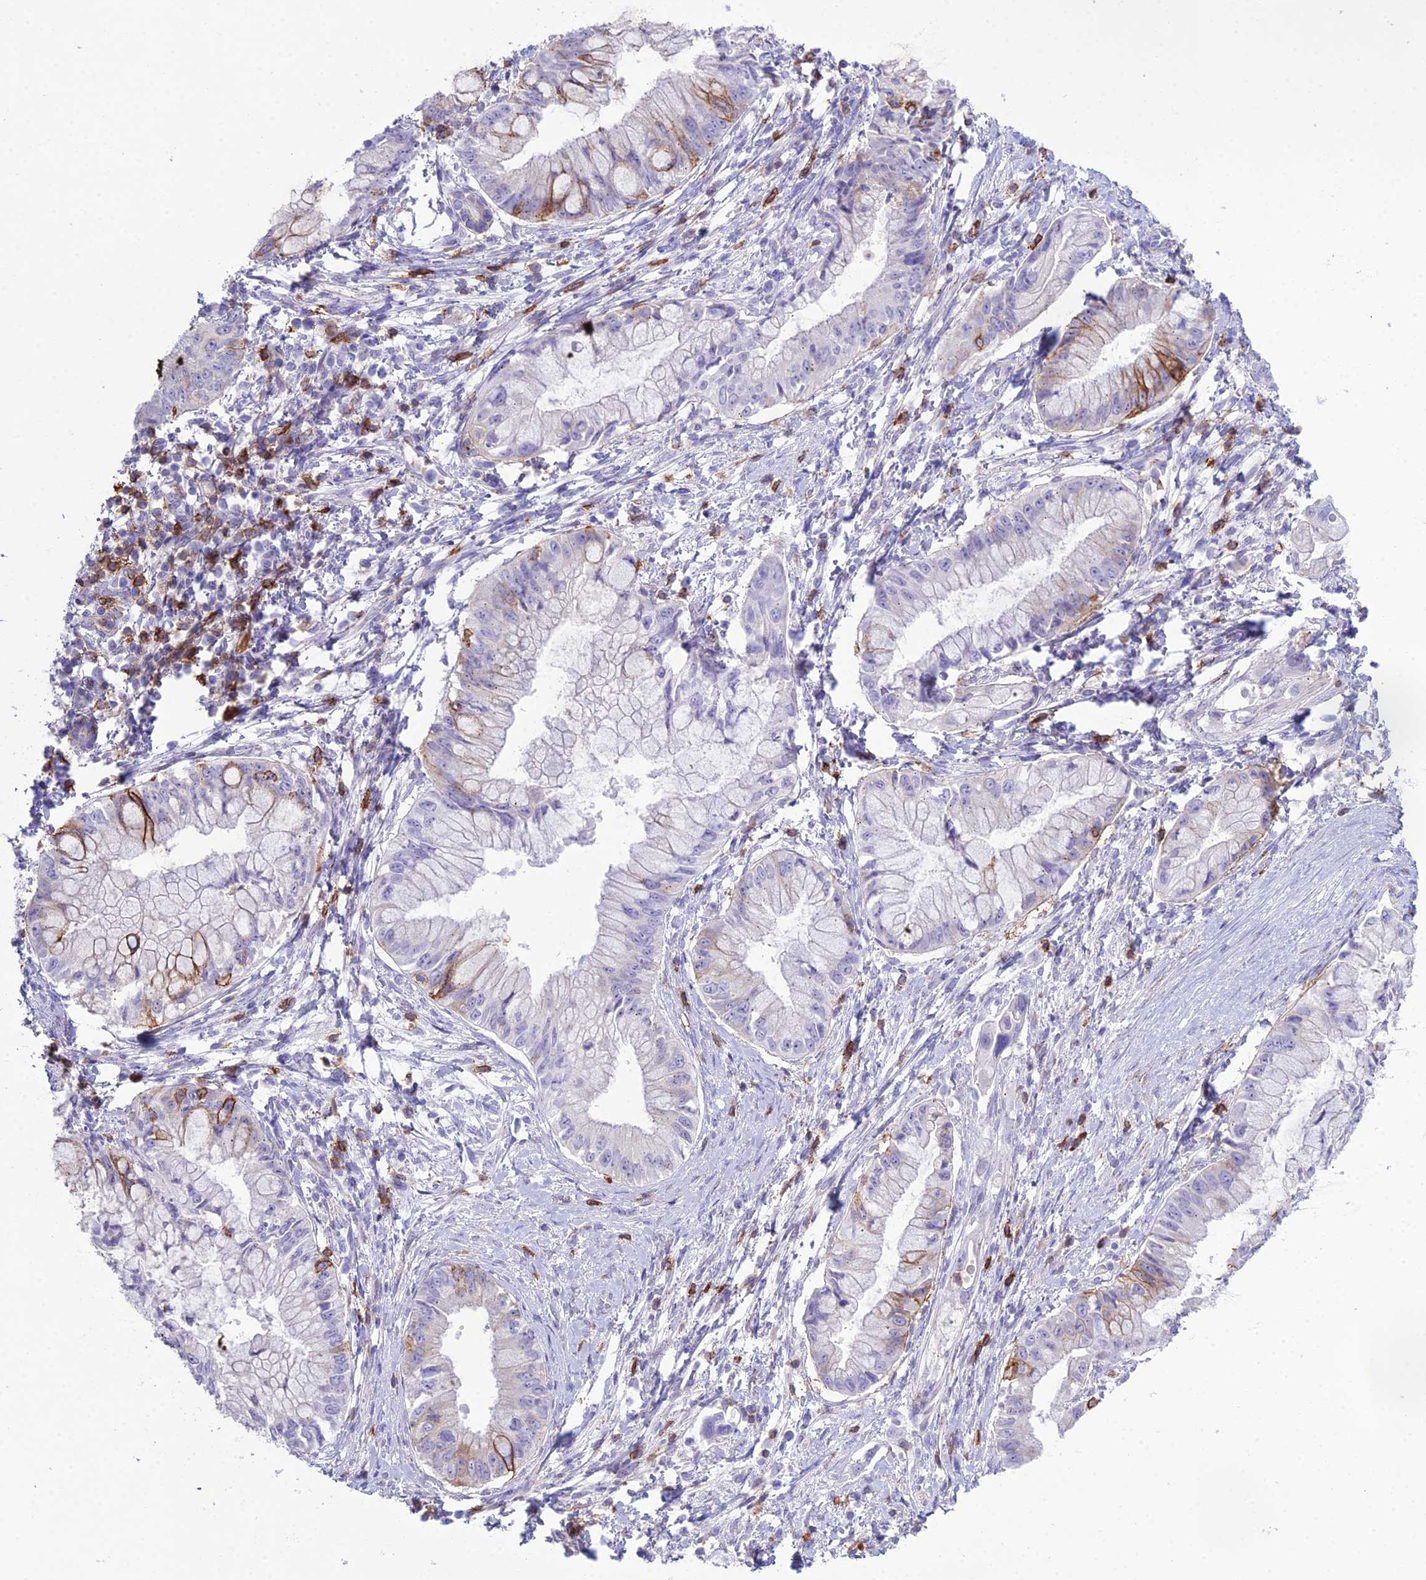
{"staining": {"intensity": "moderate", "quantity": "<25%", "location": "cytoplasmic/membranous"}, "tissue": "pancreatic cancer", "cell_type": "Tumor cells", "image_type": "cancer", "snomed": [{"axis": "morphology", "description": "Adenocarcinoma, NOS"}, {"axis": "topography", "description": "Pancreas"}], "caption": "Pancreatic cancer (adenocarcinoma) tissue demonstrates moderate cytoplasmic/membranous expression in approximately <25% of tumor cells, visualized by immunohistochemistry. (DAB = brown stain, brightfield microscopy at high magnification).", "gene": "OR1Q1", "patient": {"sex": "male", "age": 48}}